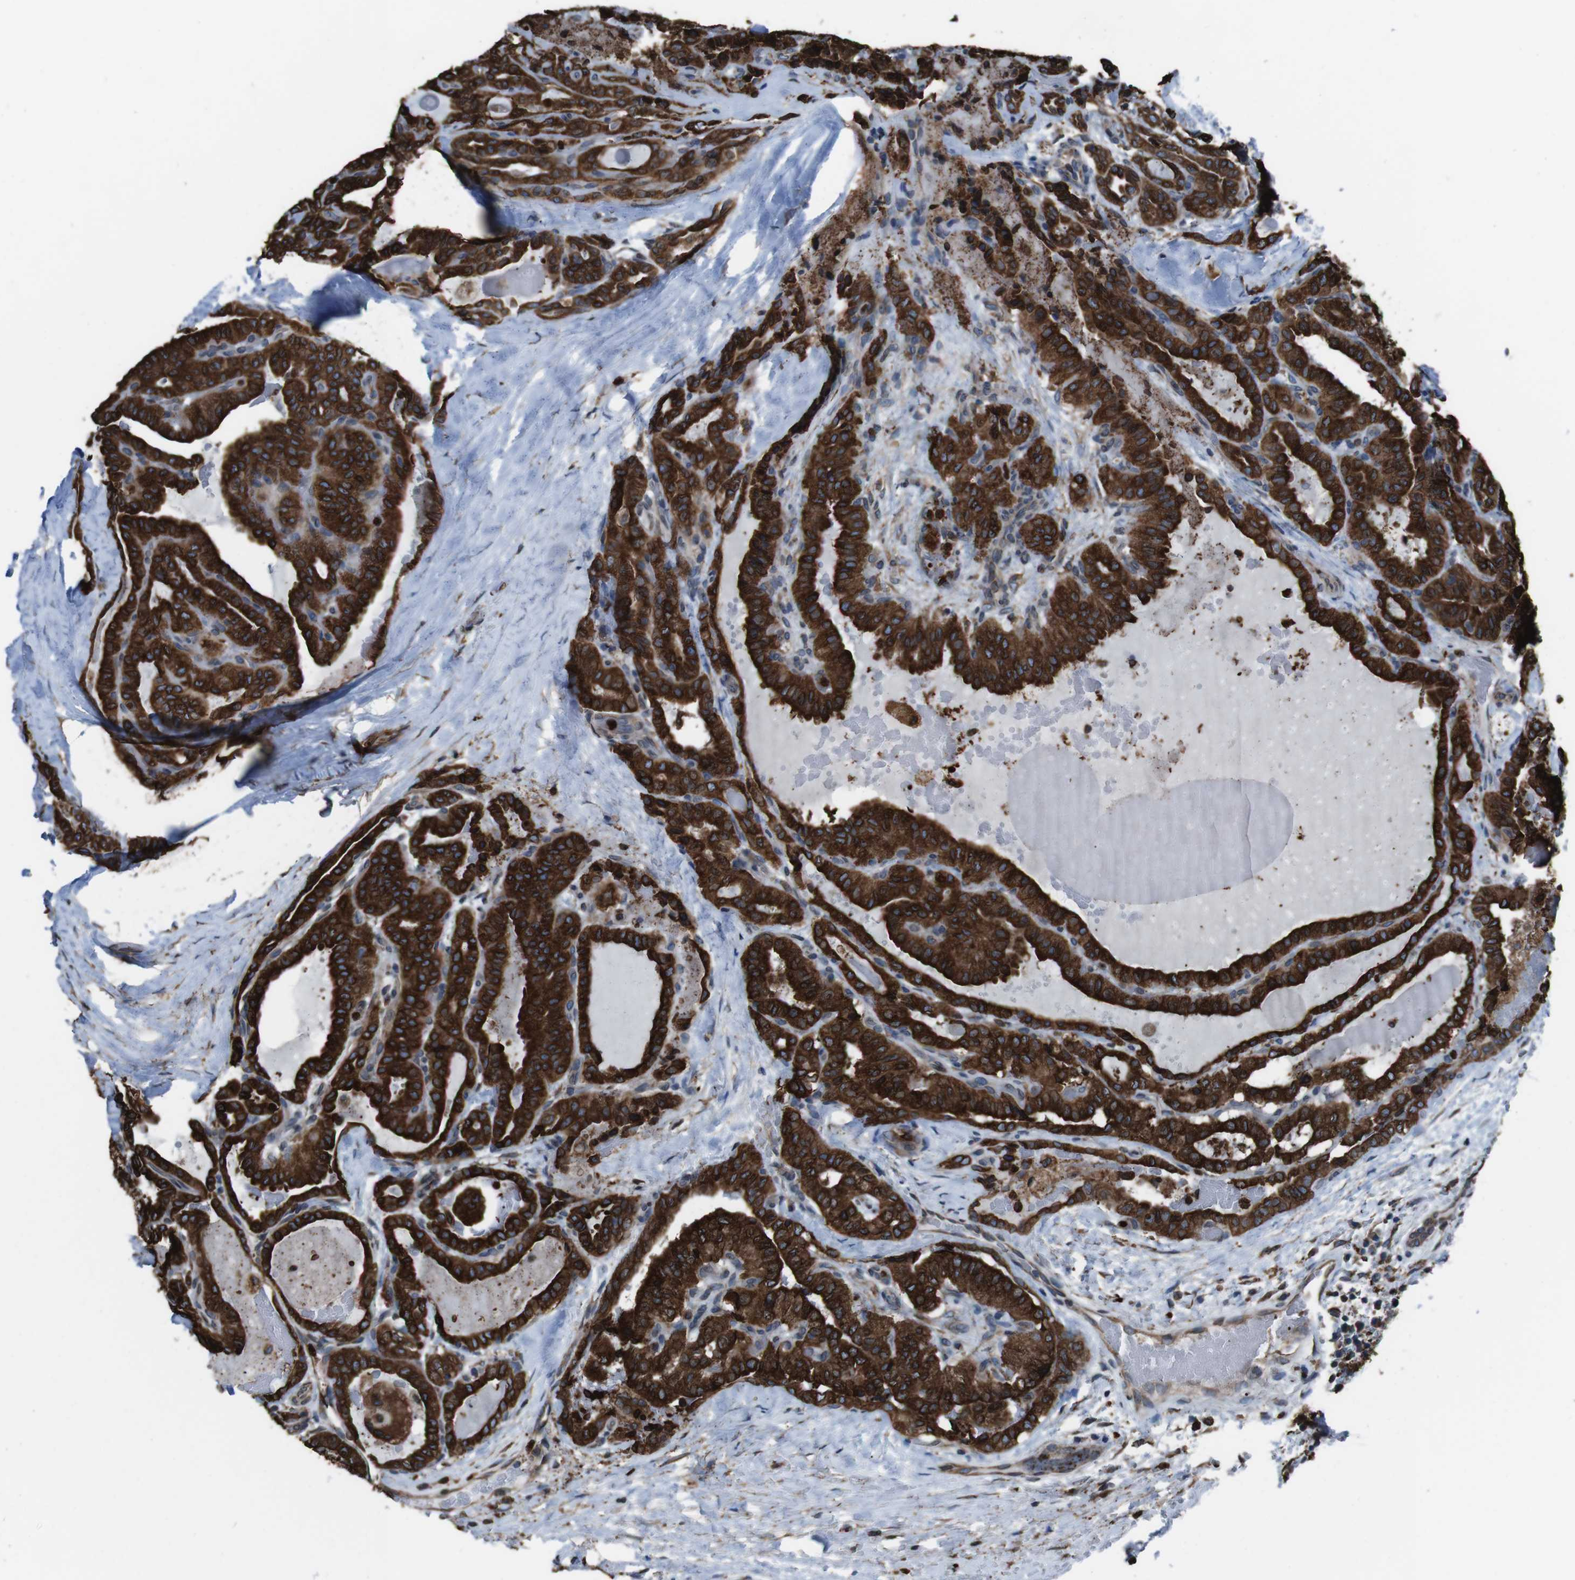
{"staining": {"intensity": "strong", "quantity": ">75%", "location": "cytoplasmic/membranous"}, "tissue": "thyroid cancer", "cell_type": "Tumor cells", "image_type": "cancer", "snomed": [{"axis": "morphology", "description": "Papillary adenocarcinoma, NOS"}, {"axis": "topography", "description": "Thyroid gland"}], "caption": "Immunohistochemical staining of human thyroid cancer (papillary adenocarcinoma) exhibits high levels of strong cytoplasmic/membranous protein positivity in about >75% of tumor cells.", "gene": "APMAP", "patient": {"sex": "male", "age": 77}}